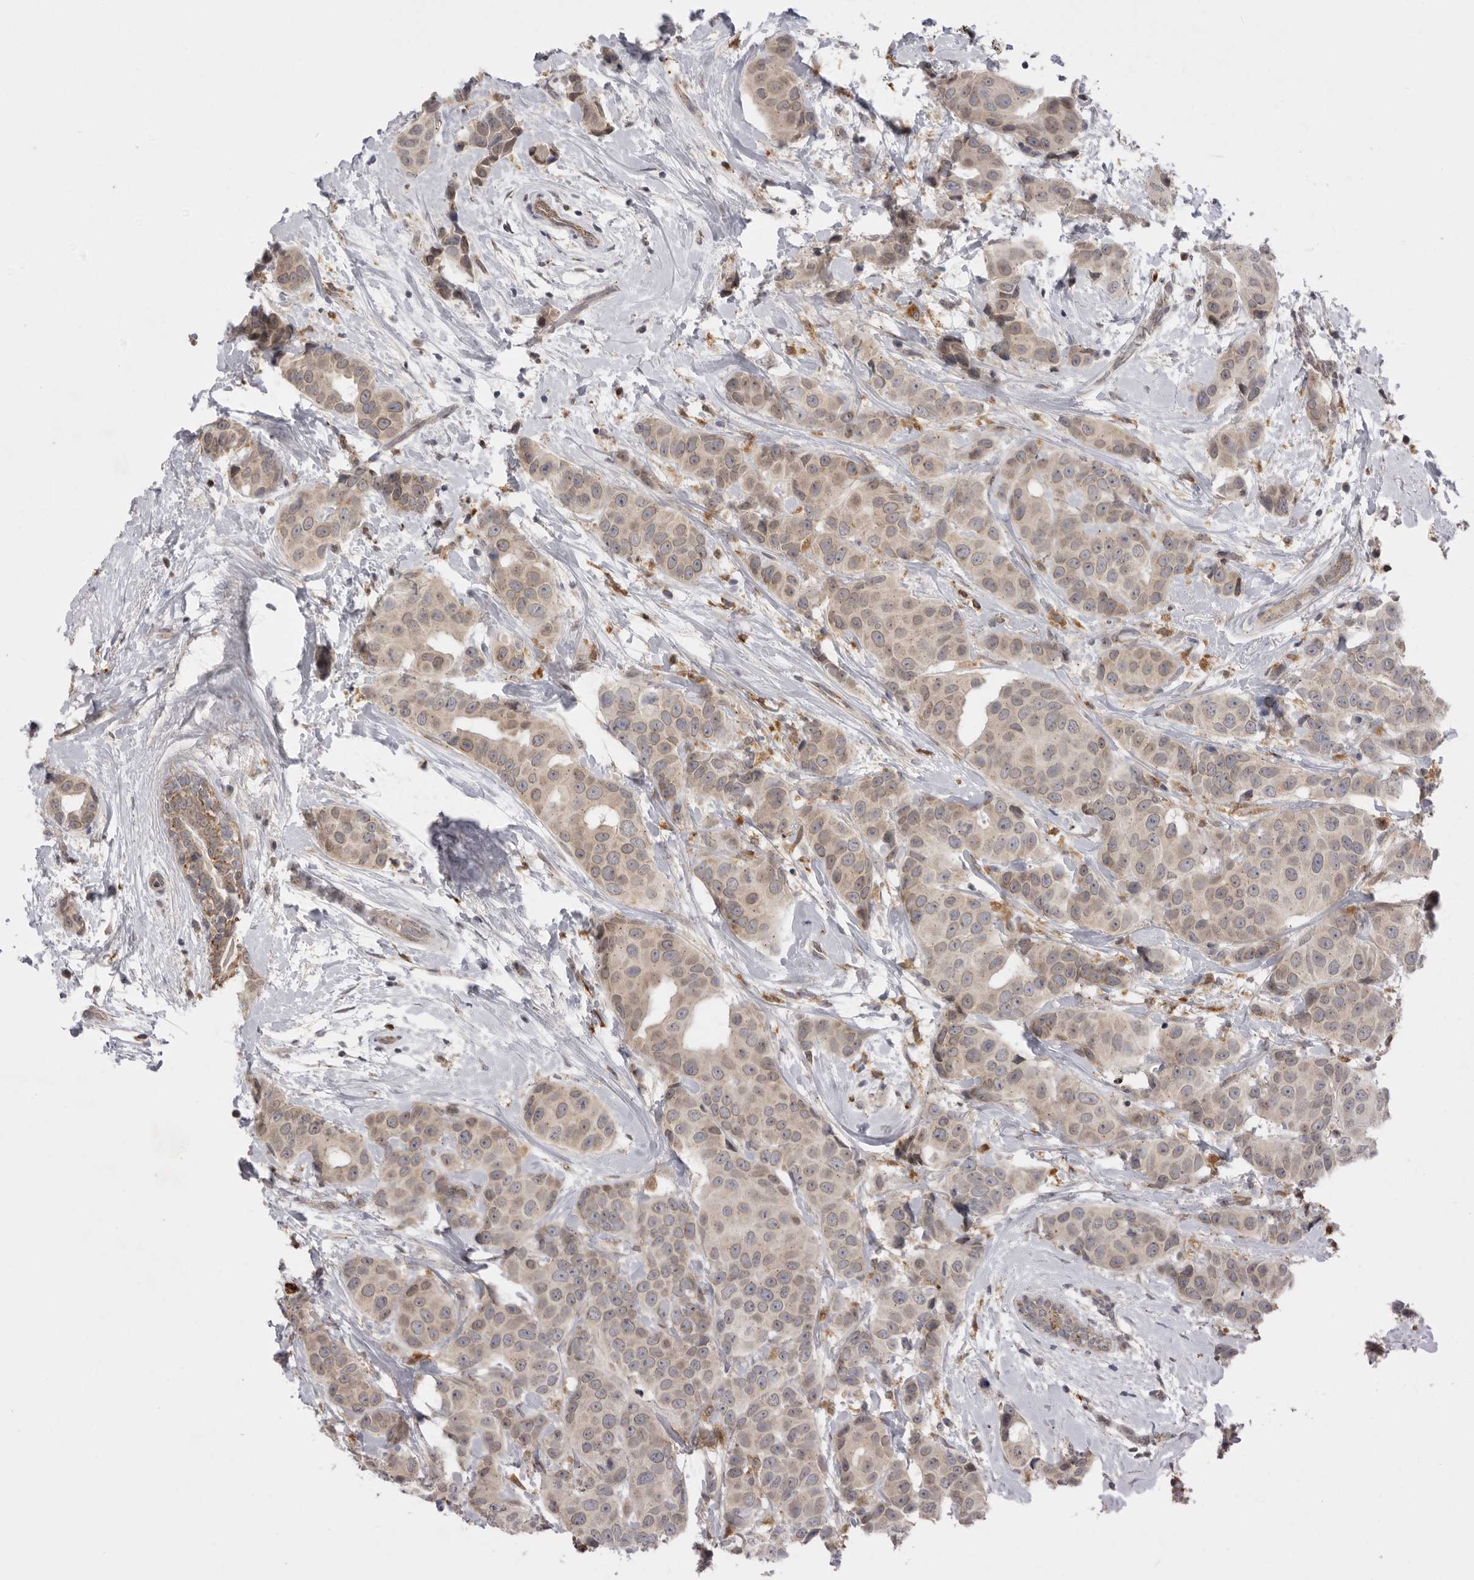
{"staining": {"intensity": "weak", "quantity": ">75%", "location": "cytoplasmic/membranous"}, "tissue": "breast cancer", "cell_type": "Tumor cells", "image_type": "cancer", "snomed": [{"axis": "morphology", "description": "Normal tissue, NOS"}, {"axis": "morphology", "description": "Duct carcinoma"}, {"axis": "topography", "description": "Breast"}], "caption": "This micrograph reveals IHC staining of human breast cancer, with low weak cytoplasmic/membranous staining in about >75% of tumor cells.", "gene": "TLR3", "patient": {"sex": "female", "age": 39}}